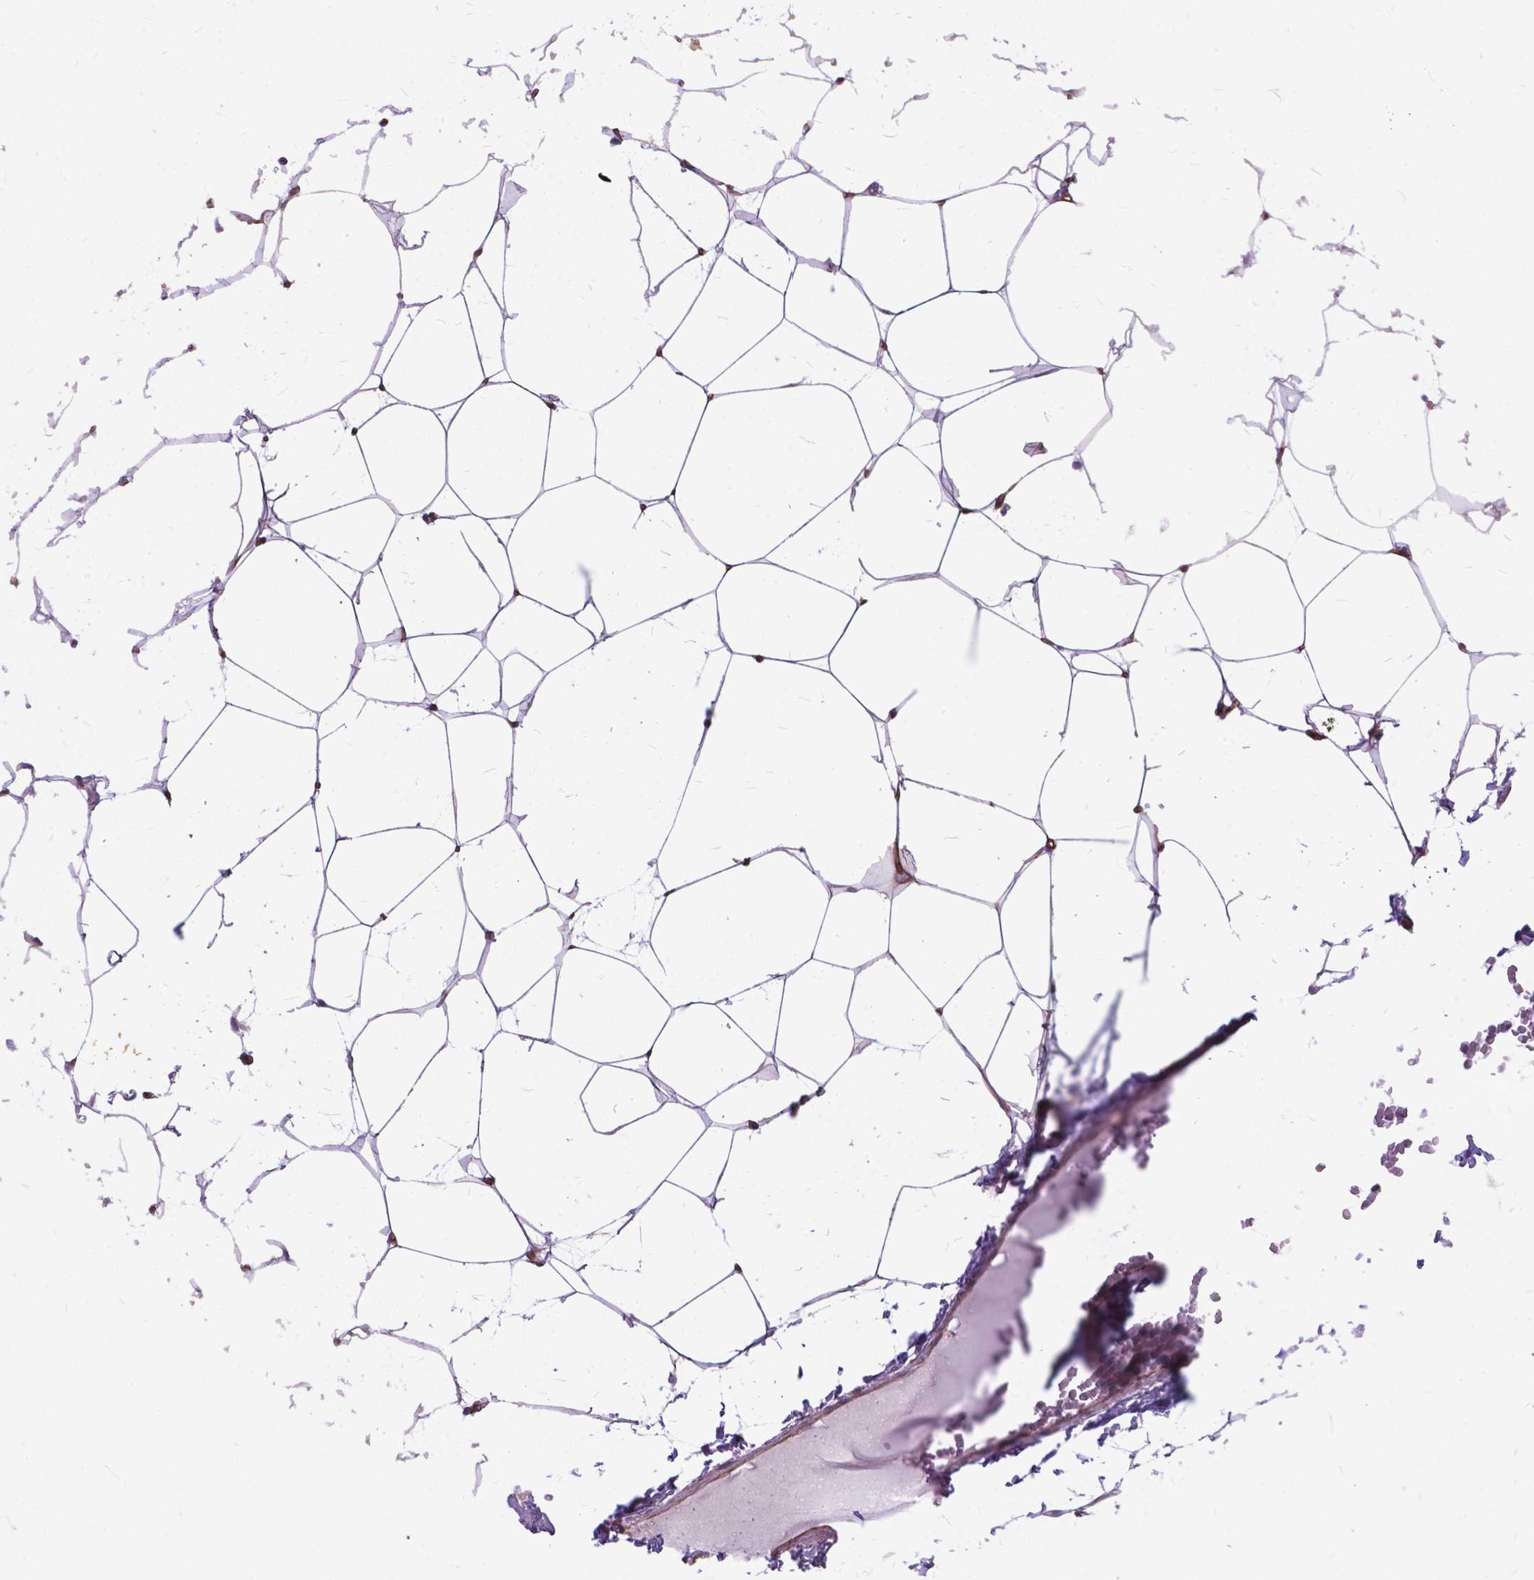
{"staining": {"intensity": "moderate", "quantity": "<25%", "location": "nuclear"}, "tissue": "breast", "cell_type": "Adipocytes", "image_type": "normal", "snomed": [{"axis": "morphology", "description": "Normal tissue, NOS"}, {"axis": "topography", "description": "Breast"}], "caption": "Protein staining by IHC displays moderate nuclear staining in approximately <25% of adipocytes in benign breast.", "gene": "FLT4", "patient": {"sex": "female", "age": 32}}